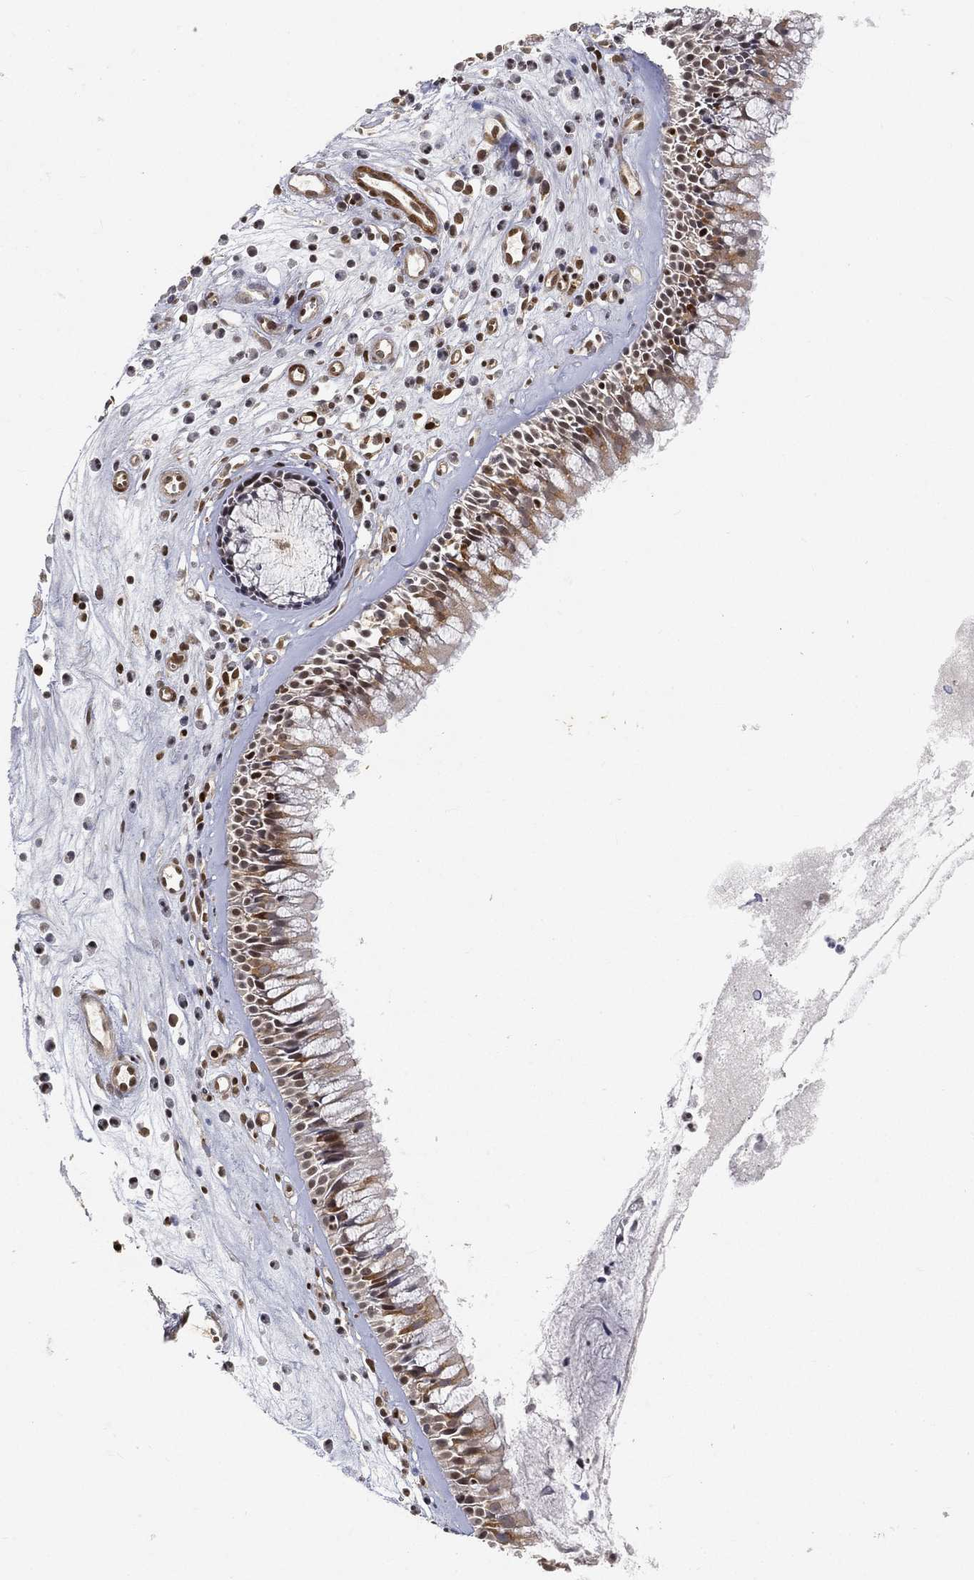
{"staining": {"intensity": "moderate", "quantity": "<25%", "location": "cytoplasmic/membranous,nuclear"}, "tissue": "nasopharynx", "cell_type": "Respiratory epithelial cells", "image_type": "normal", "snomed": [{"axis": "morphology", "description": "Normal tissue, NOS"}, {"axis": "topography", "description": "Nasopharynx"}], "caption": "Immunohistochemical staining of benign nasopharynx shows moderate cytoplasmic/membranous,nuclear protein positivity in approximately <25% of respiratory epithelial cells. (DAB IHC, brown staining for protein, blue staining for nuclei).", "gene": "CRTC3", "patient": {"sex": "male", "age": 57}}